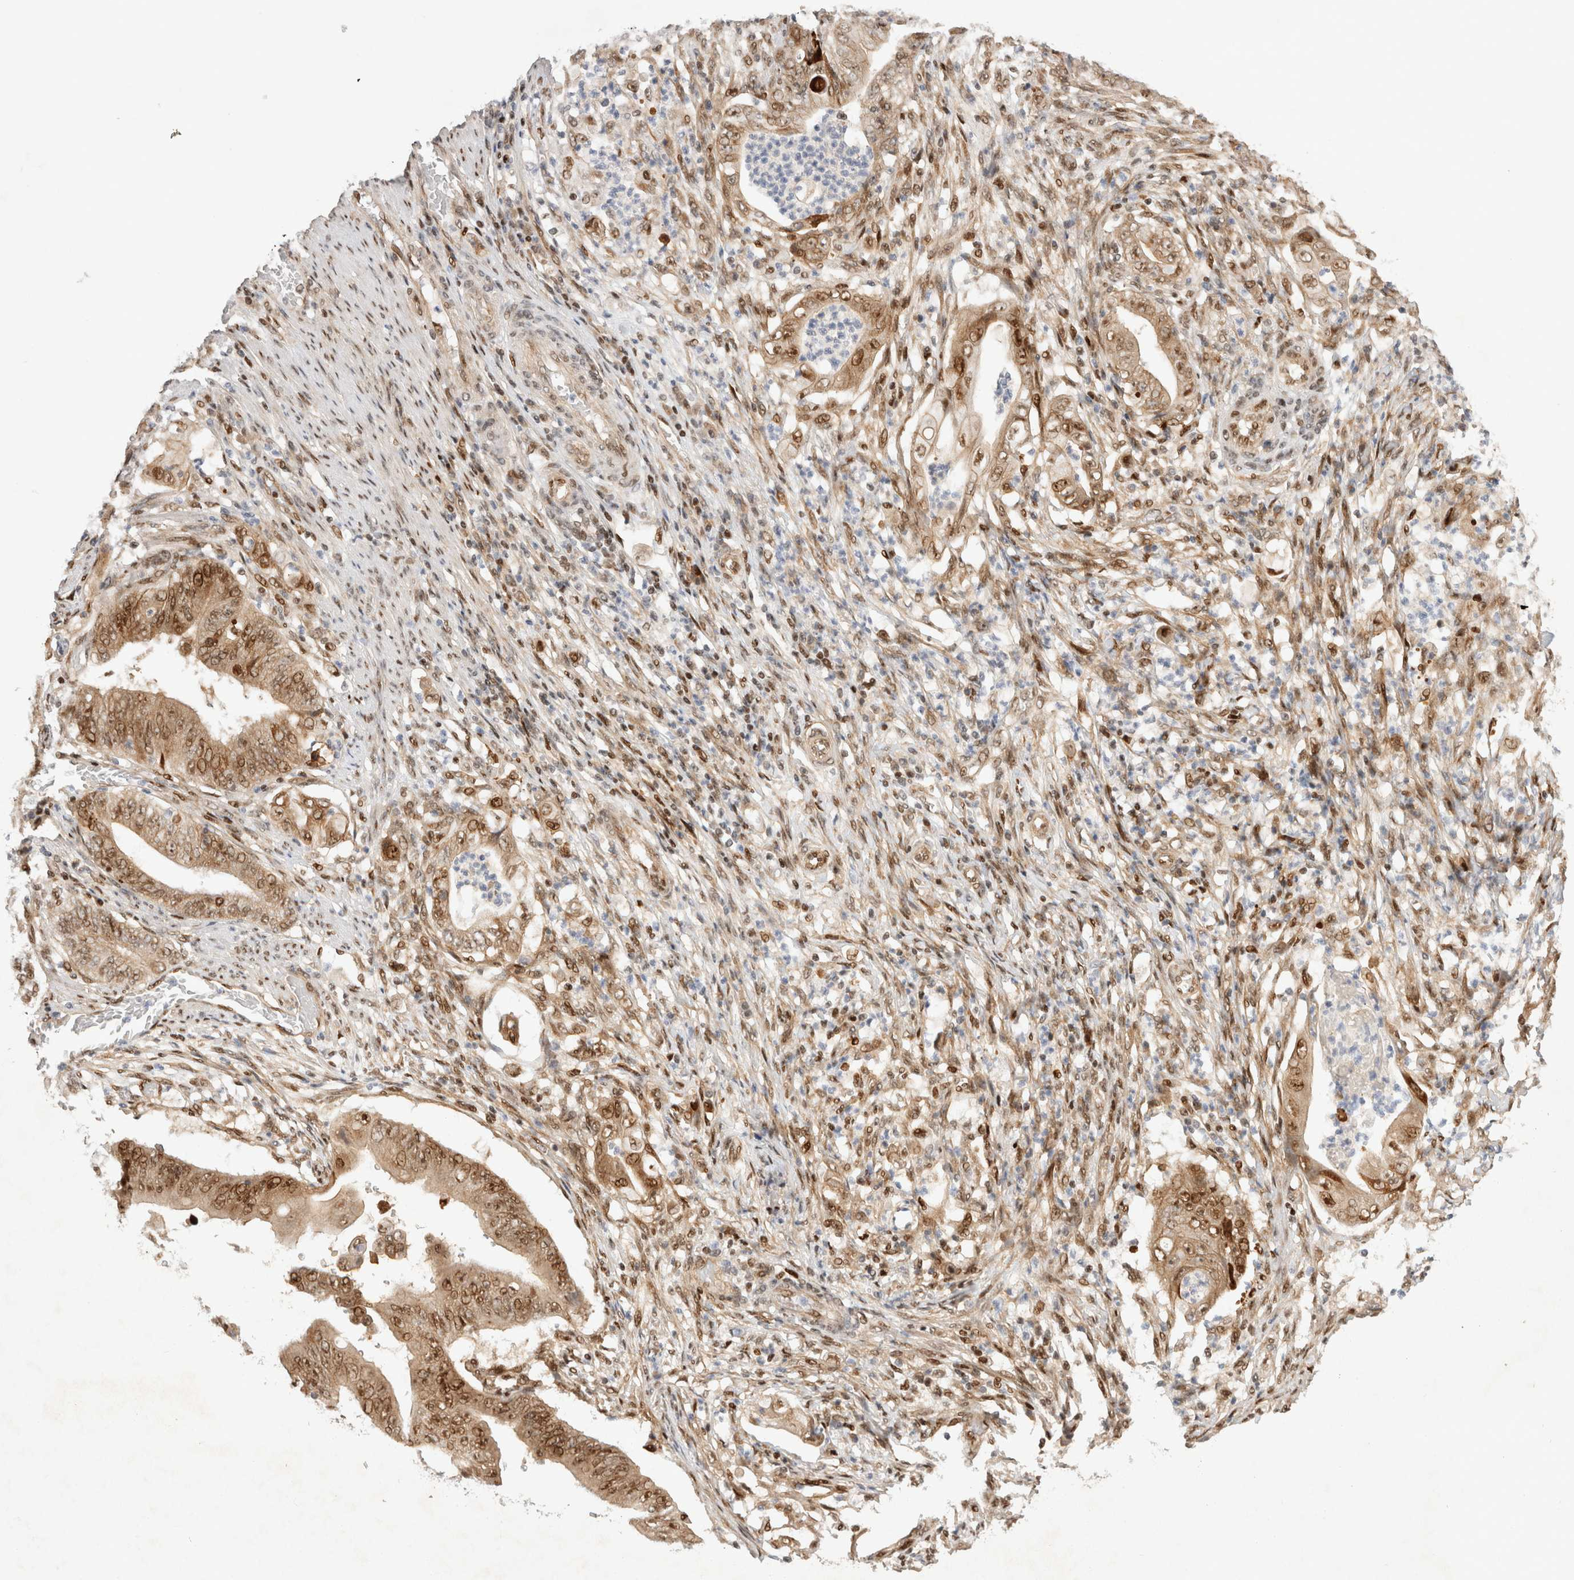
{"staining": {"intensity": "moderate", "quantity": ">75%", "location": "cytoplasmic/membranous,nuclear"}, "tissue": "stomach cancer", "cell_type": "Tumor cells", "image_type": "cancer", "snomed": [{"axis": "morphology", "description": "Adenocarcinoma, NOS"}, {"axis": "topography", "description": "Stomach"}], "caption": "A histopathology image of human stomach adenocarcinoma stained for a protein reveals moderate cytoplasmic/membranous and nuclear brown staining in tumor cells.", "gene": "TCF4", "patient": {"sex": "female", "age": 73}}